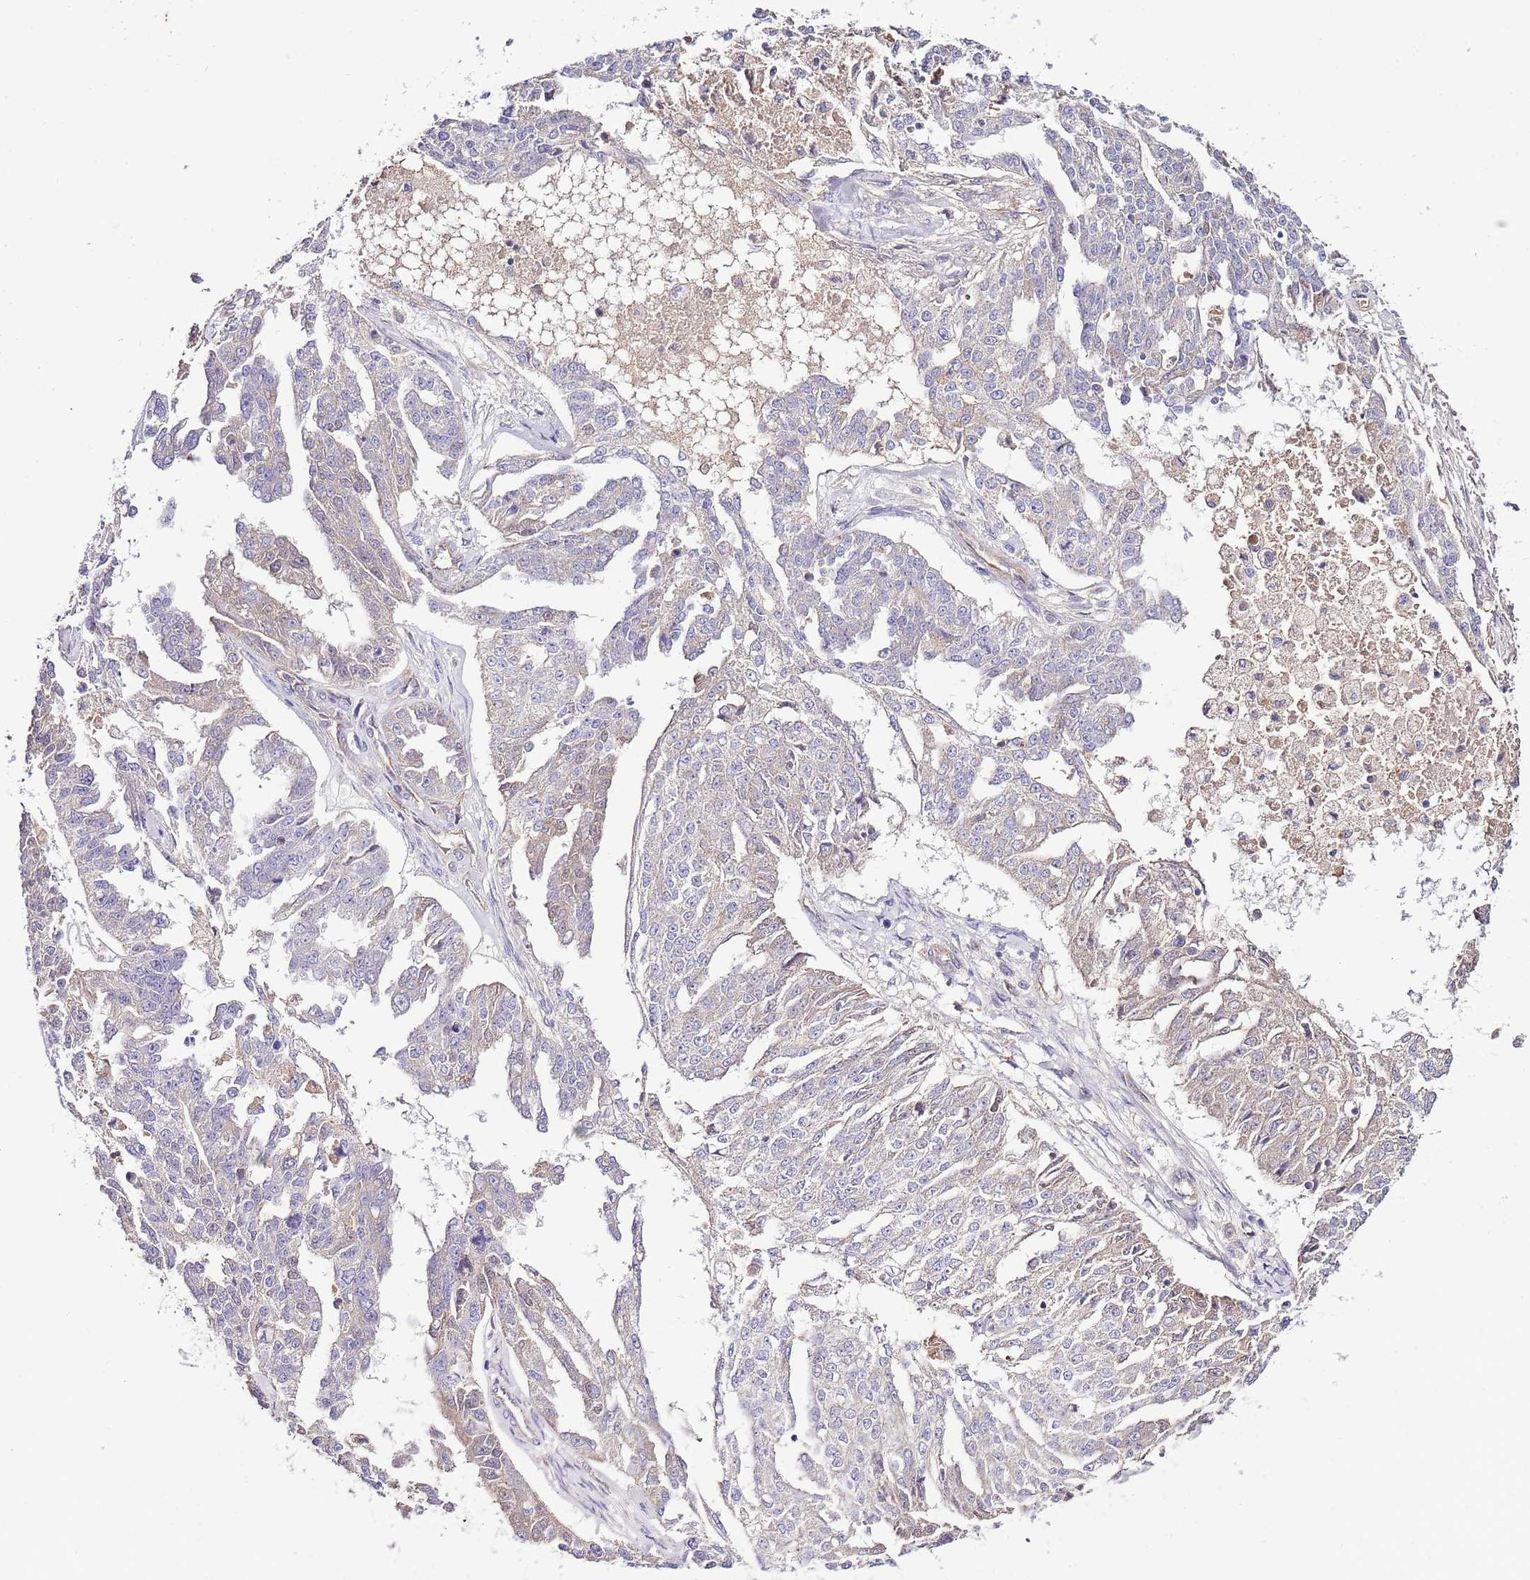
{"staining": {"intensity": "weak", "quantity": "<25%", "location": "cytoplasmic/membranous"}, "tissue": "ovarian cancer", "cell_type": "Tumor cells", "image_type": "cancer", "snomed": [{"axis": "morphology", "description": "Cystadenocarcinoma, serous, NOS"}, {"axis": "topography", "description": "Ovary"}], "caption": "This photomicrograph is of ovarian serous cystadenocarcinoma stained with immunohistochemistry (IHC) to label a protein in brown with the nuclei are counter-stained blue. There is no positivity in tumor cells.", "gene": "DOCK6", "patient": {"sex": "female", "age": 58}}